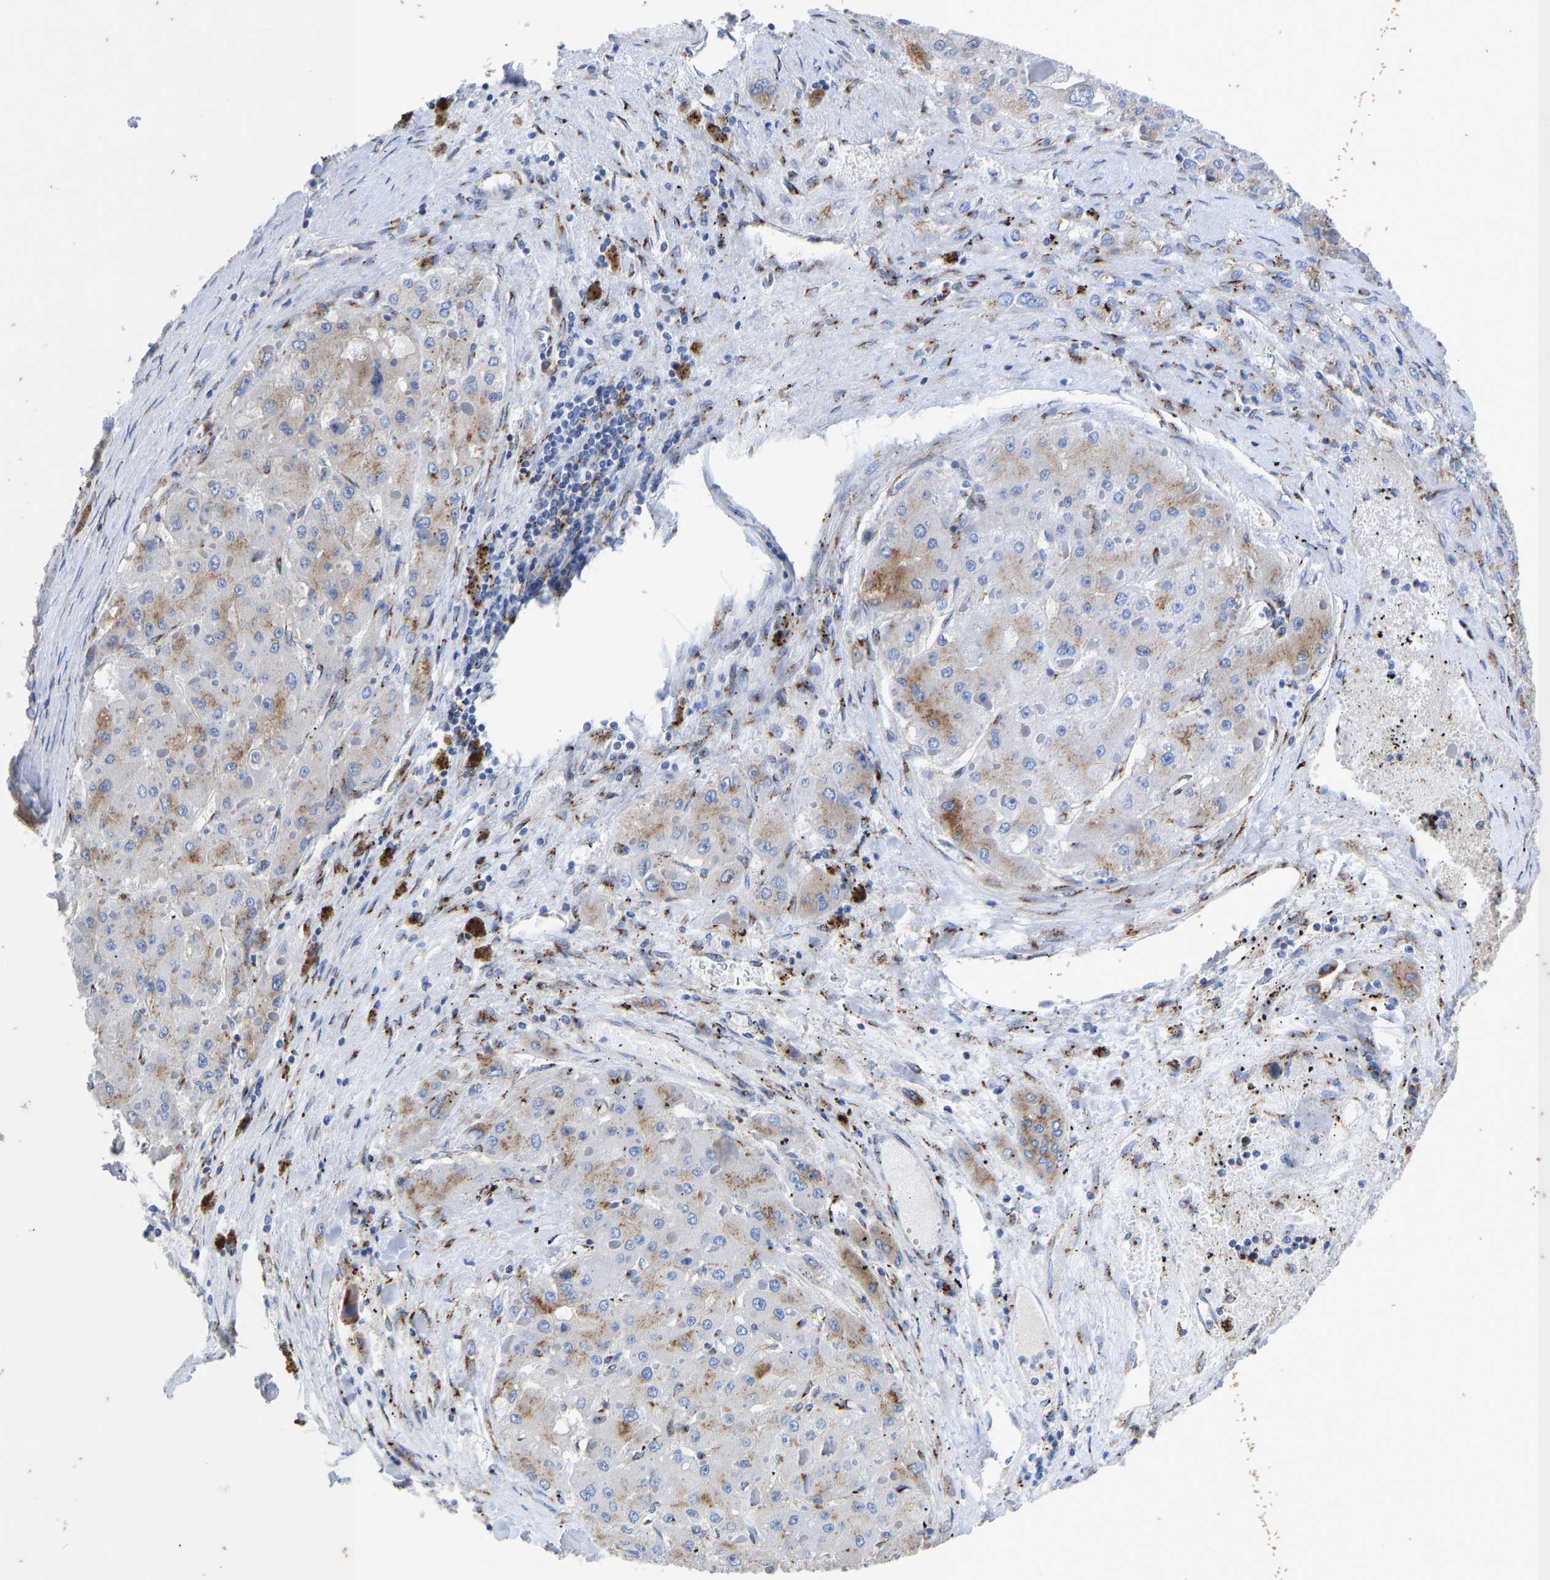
{"staining": {"intensity": "moderate", "quantity": "25%-75%", "location": "cytoplasmic/membranous"}, "tissue": "liver cancer", "cell_type": "Tumor cells", "image_type": "cancer", "snomed": [{"axis": "morphology", "description": "Carcinoma, Hepatocellular, NOS"}, {"axis": "topography", "description": "Liver"}], "caption": "A high-resolution photomicrograph shows IHC staining of hepatocellular carcinoma (liver), which exhibits moderate cytoplasmic/membranous positivity in approximately 25%-75% of tumor cells.", "gene": "TMEM87A", "patient": {"sex": "female", "age": 73}}